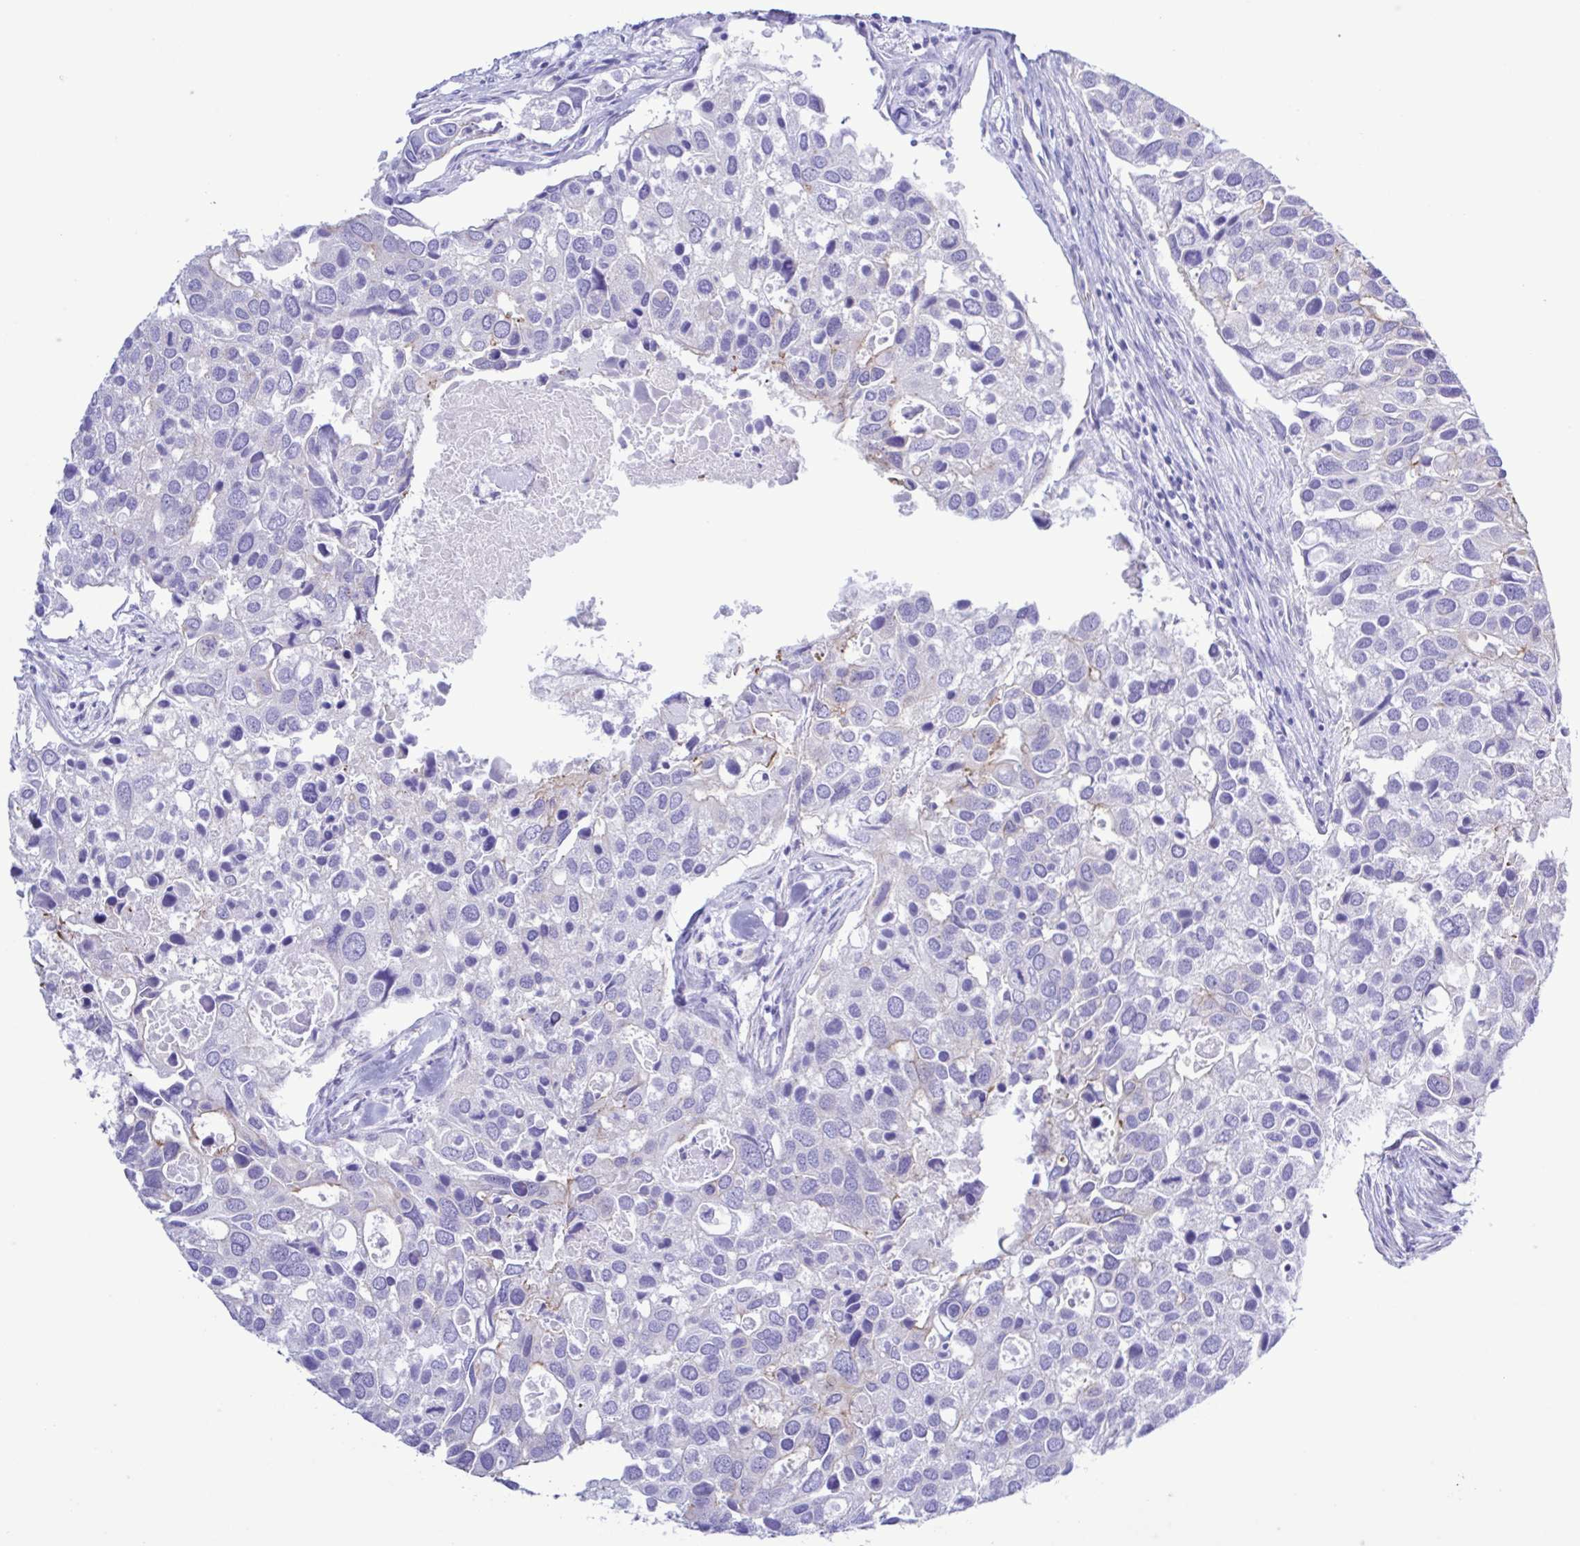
{"staining": {"intensity": "negative", "quantity": "none", "location": "none"}, "tissue": "breast cancer", "cell_type": "Tumor cells", "image_type": "cancer", "snomed": [{"axis": "morphology", "description": "Duct carcinoma"}, {"axis": "topography", "description": "Breast"}], "caption": "This is a image of IHC staining of breast invasive ductal carcinoma, which shows no staining in tumor cells.", "gene": "CYP11A1", "patient": {"sex": "female", "age": 83}}